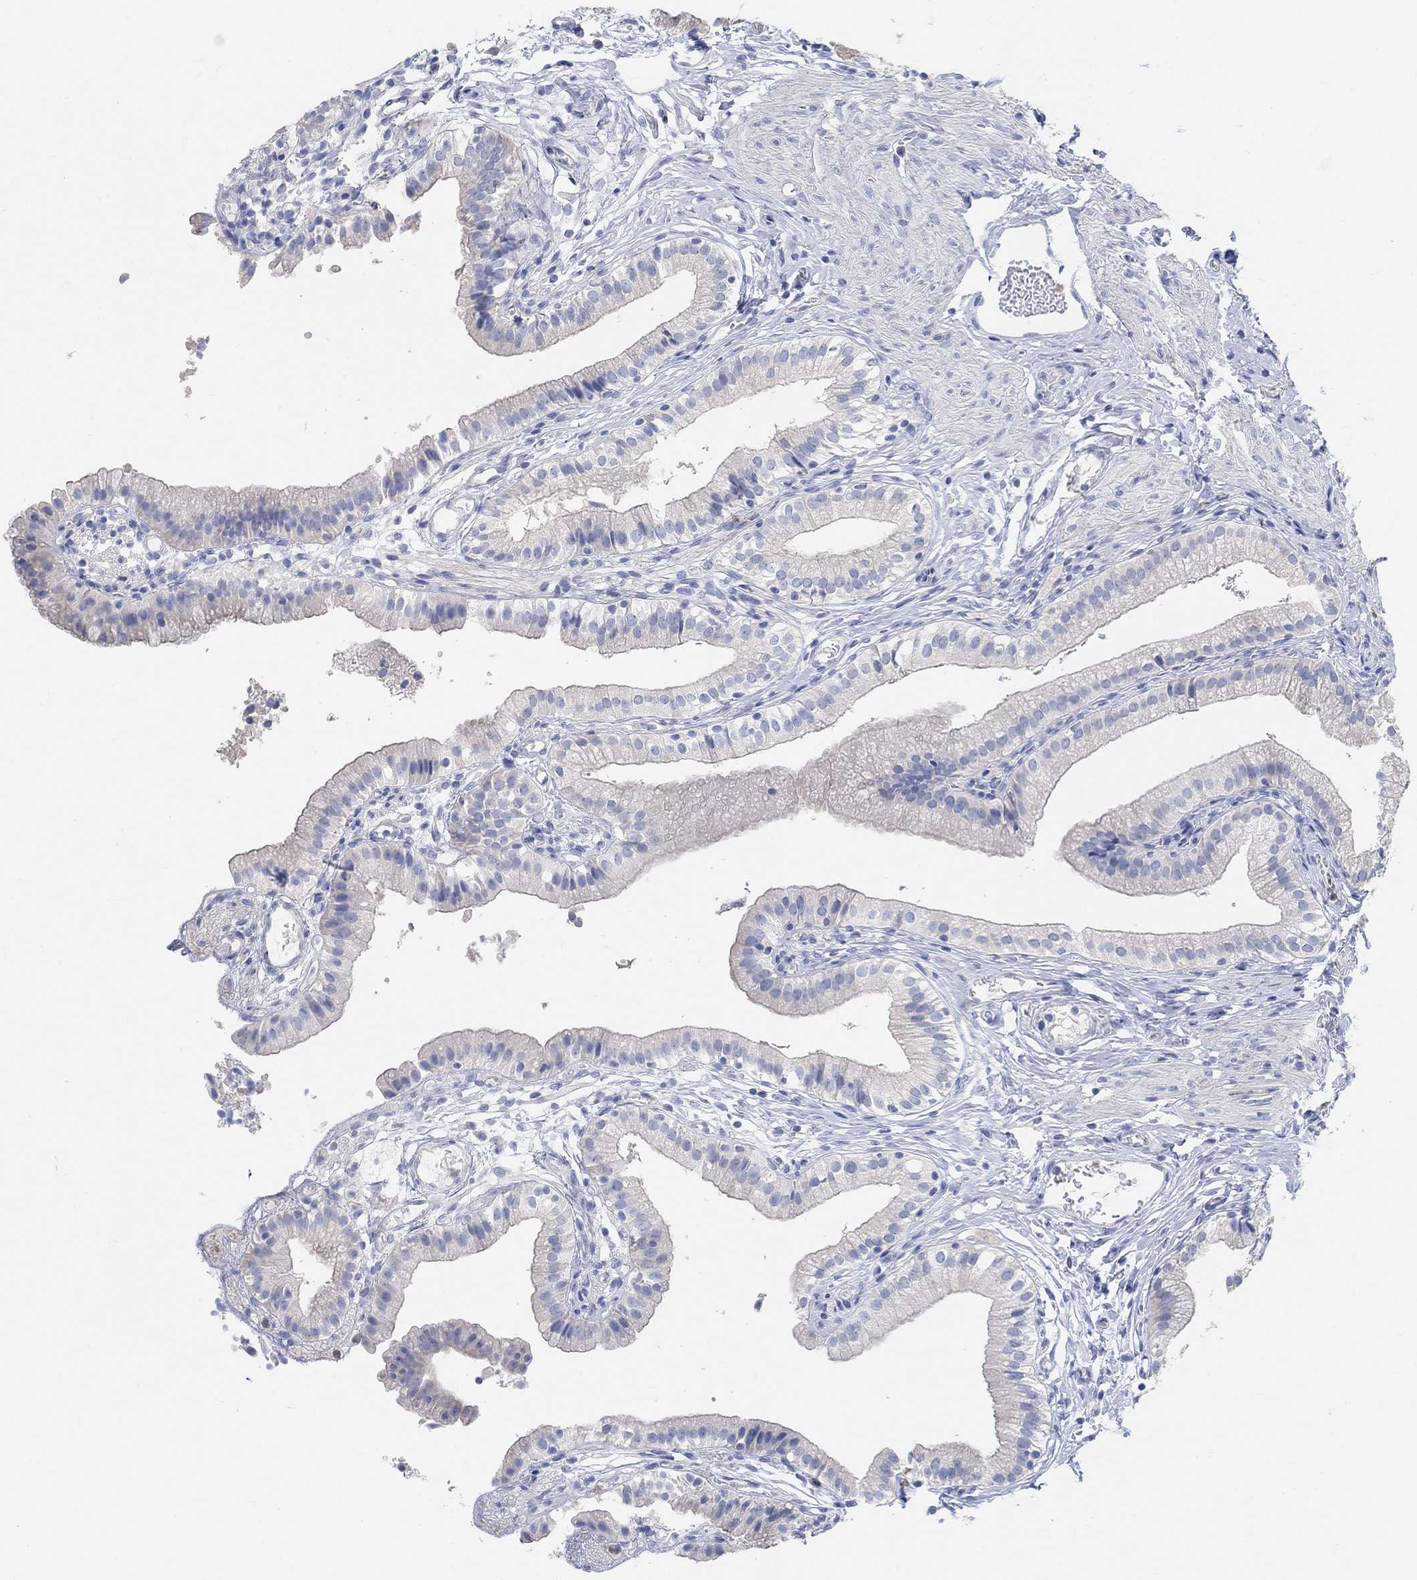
{"staining": {"intensity": "weak", "quantity": "<25%", "location": "cytoplasmic/membranous"}, "tissue": "gallbladder", "cell_type": "Glandular cells", "image_type": "normal", "snomed": [{"axis": "morphology", "description": "Normal tissue, NOS"}, {"axis": "topography", "description": "Gallbladder"}], "caption": "A photomicrograph of gallbladder stained for a protein shows no brown staining in glandular cells. The staining is performed using DAB (3,3'-diaminobenzidine) brown chromogen with nuclei counter-stained in using hematoxylin.", "gene": "NLRP14", "patient": {"sex": "female", "age": 47}}